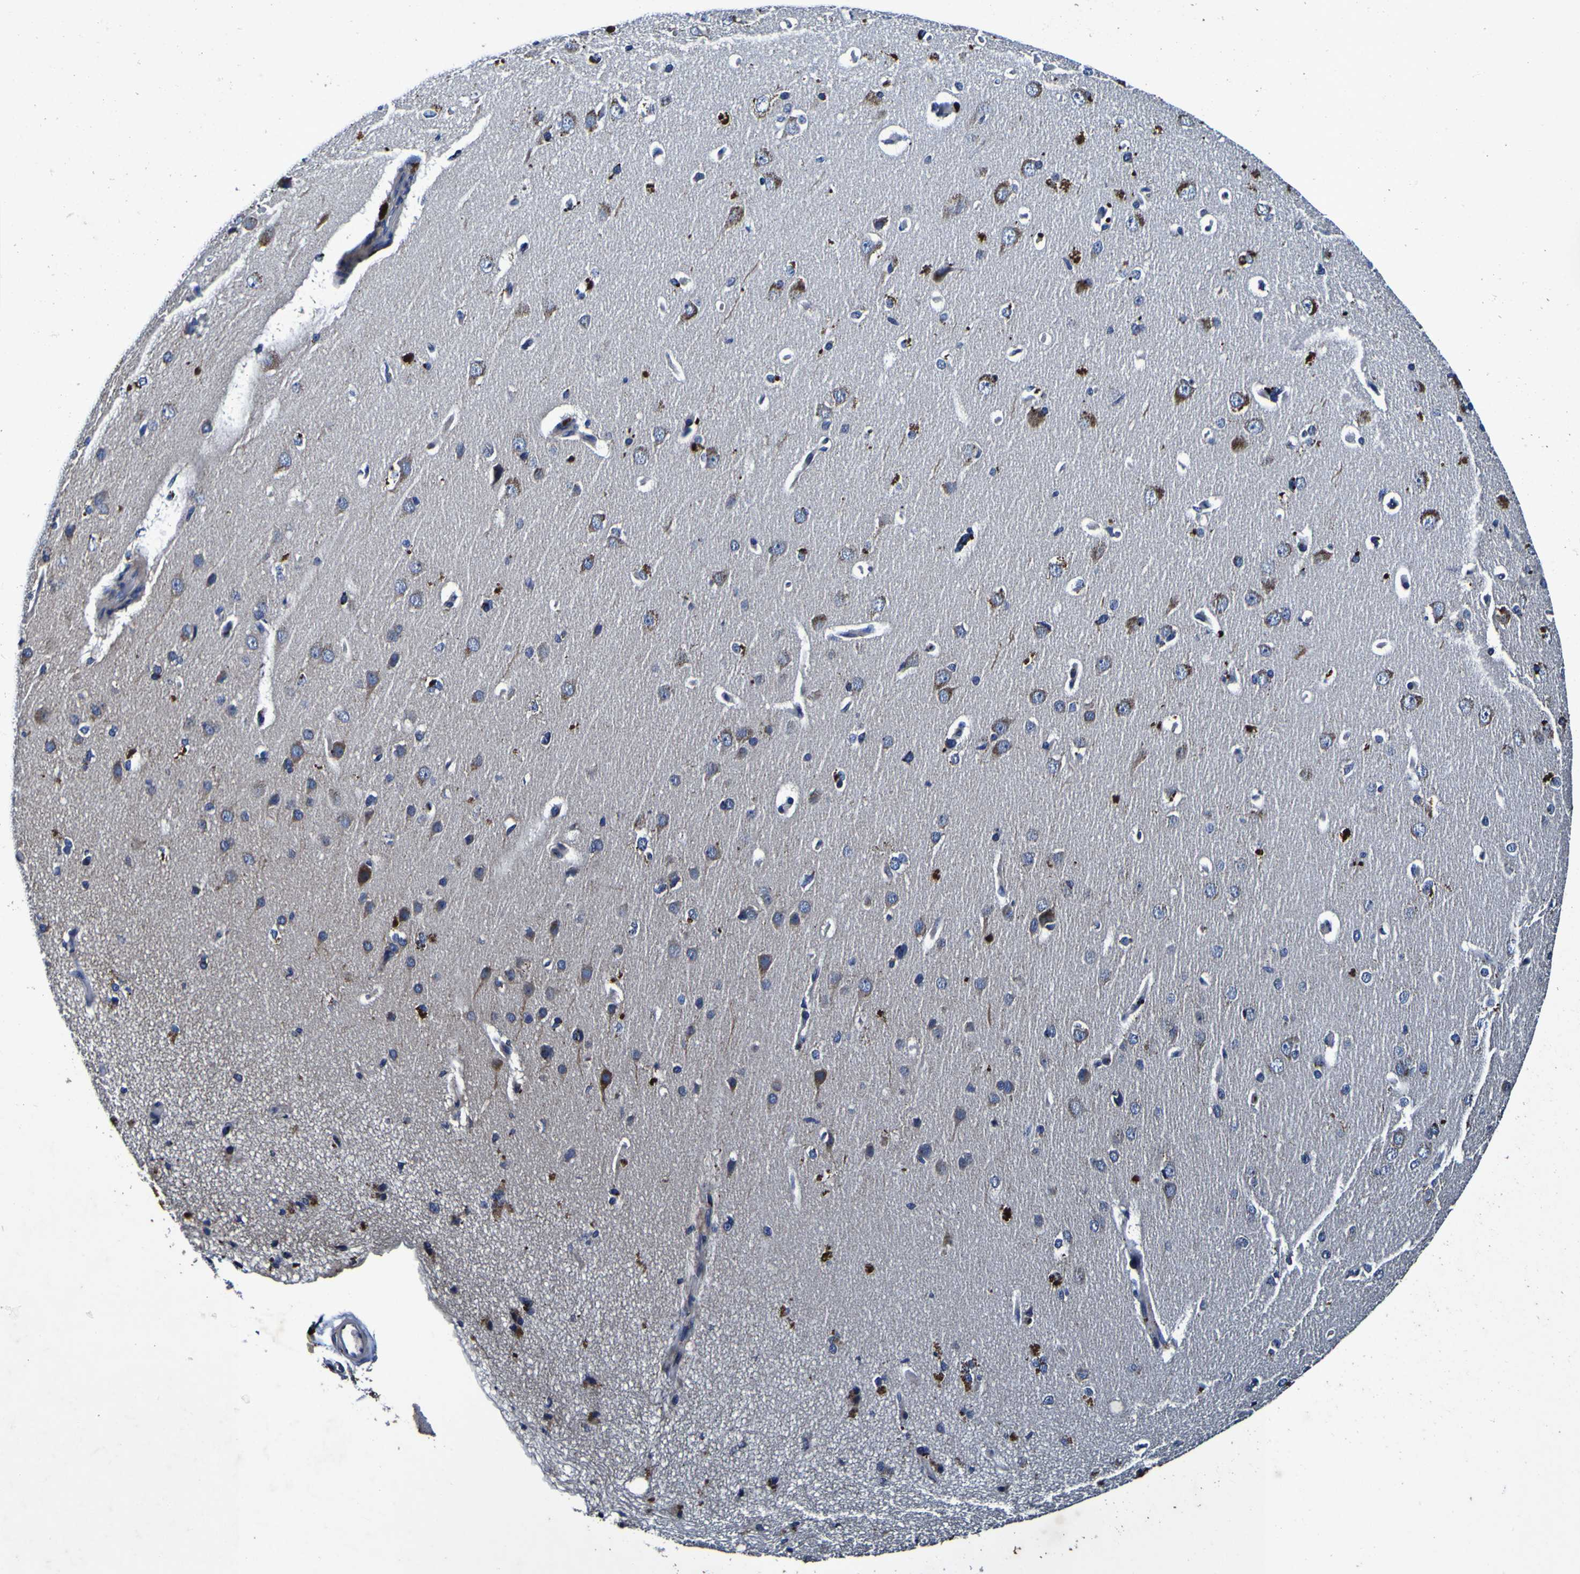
{"staining": {"intensity": "negative", "quantity": "none", "location": "none"}, "tissue": "cerebral cortex", "cell_type": "Endothelial cells", "image_type": "normal", "snomed": [{"axis": "morphology", "description": "Normal tissue, NOS"}, {"axis": "topography", "description": "Cerebral cortex"}], "caption": "The histopathology image reveals no staining of endothelial cells in unremarkable cerebral cortex.", "gene": "PANK4", "patient": {"sex": "male", "age": 62}}